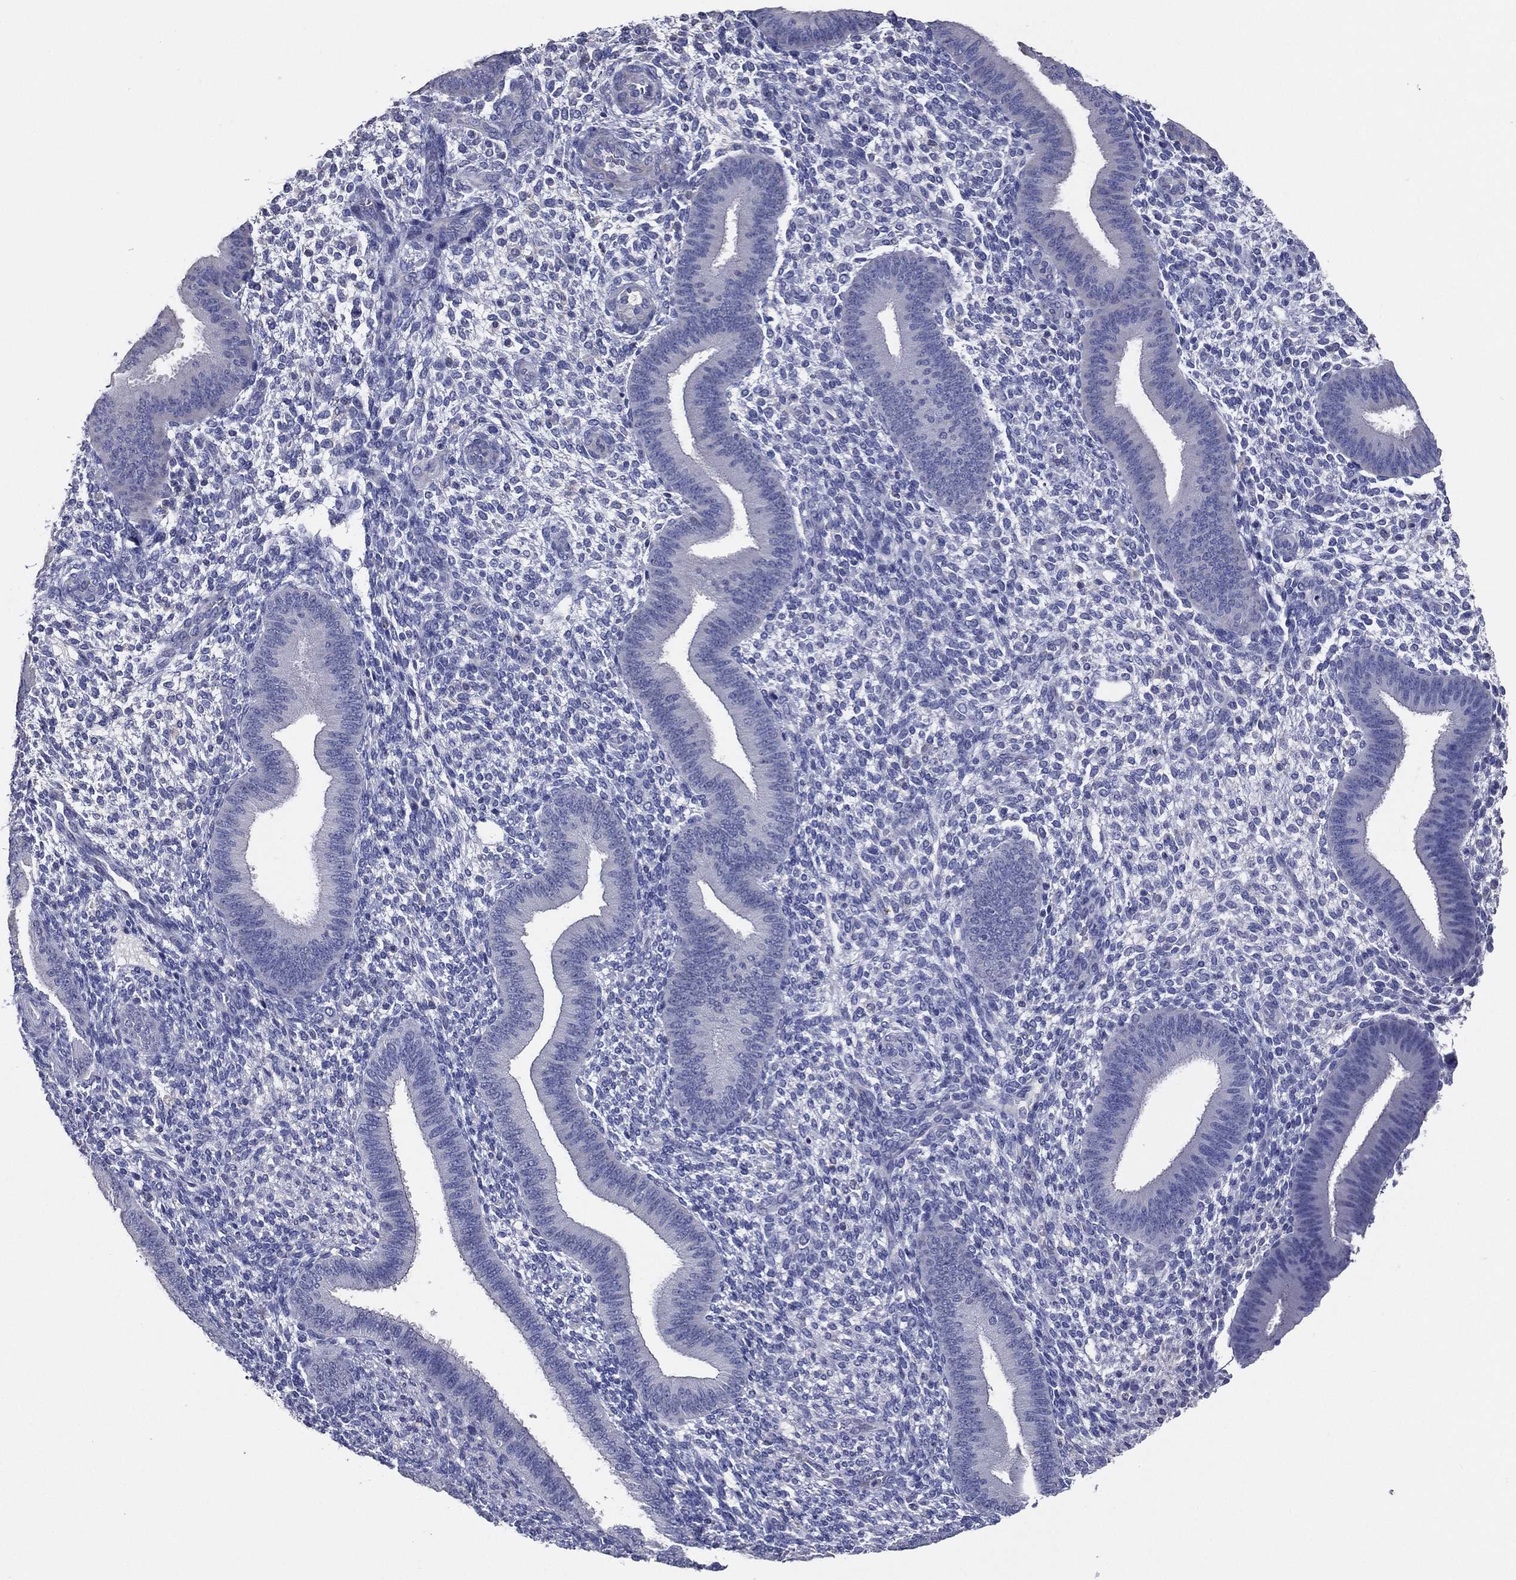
{"staining": {"intensity": "negative", "quantity": "none", "location": "none"}, "tissue": "endometrium", "cell_type": "Cells in endometrial stroma", "image_type": "normal", "snomed": [{"axis": "morphology", "description": "Normal tissue, NOS"}, {"axis": "topography", "description": "Endometrium"}], "caption": "Immunohistochemical staining of unremarkable endometrium exhibits no significant positivity in cells in endometrial stroma. The staining was performed using DAB (3,3'-diaminobenzidine) to visualize the protein expression in brown, while the nuclei were stained in blue with hematoxylin (Magnification: 20x).", "gene": "TFAP2A", "patient": {"sex": "female", "age": 39}}